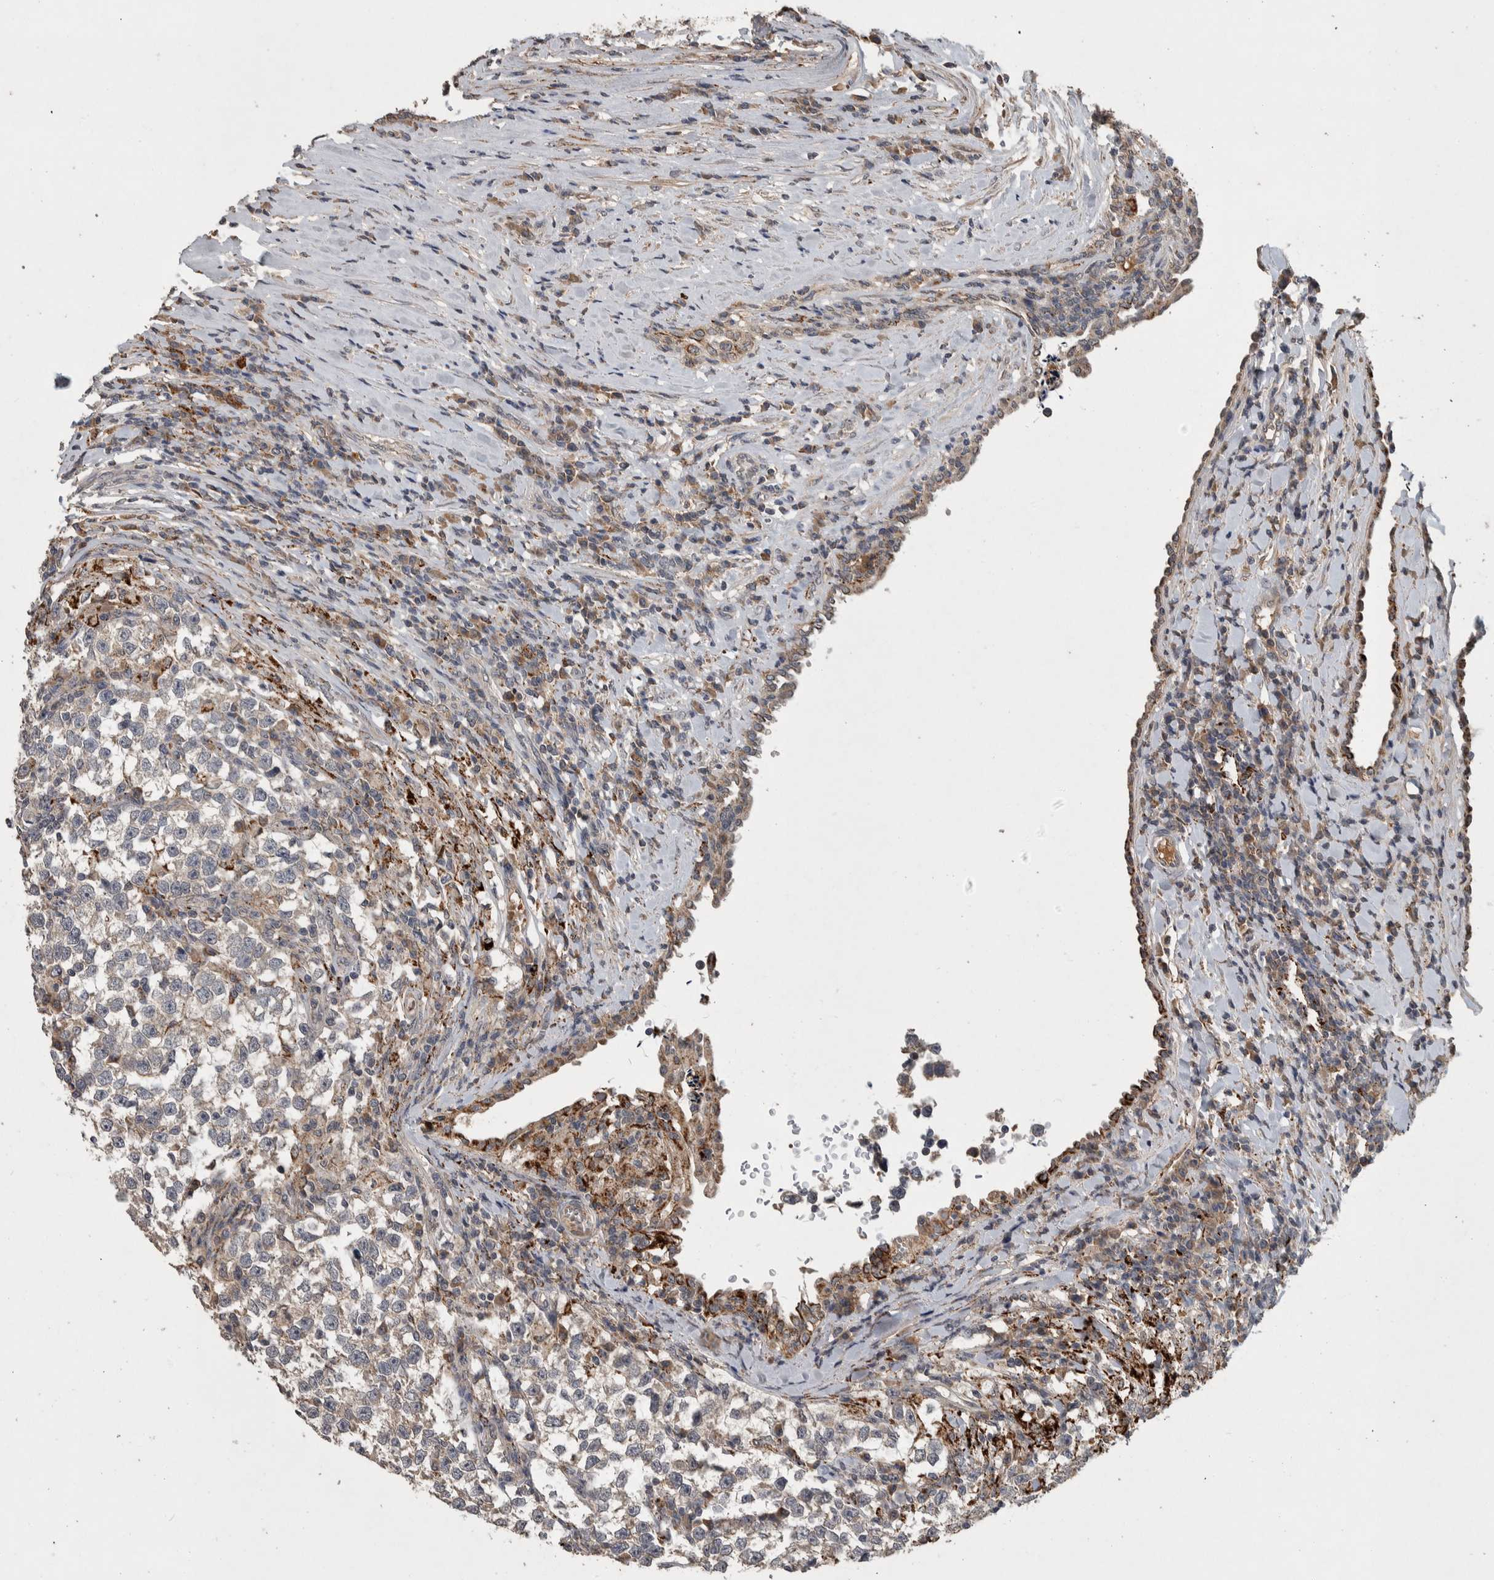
{"staining": {"intensity": "weak", "quantity": "<25%", "location": "cytoplasmic/membranous"}, "tissue": "testis cancer", "cell_type": "Tumor cells", "image_type": "cancer", "snomed": [{"axis": "morphology", "description": "Normal tissue, NOS"}, {"axis": "morphology", "description": "Seminoma, NOS"}, {"axis": "topography", "description": "Testis"}], "caption": "The image reveals no significant expression in tumor cells of testis cancer (seminoma). (Brightfield microscopy of DAB (3,3'-diaminobenzidine) immunohistochemistry at high magnification).", "gene": "CHRM3", "patient": {"sex": "male", "age": 43}}